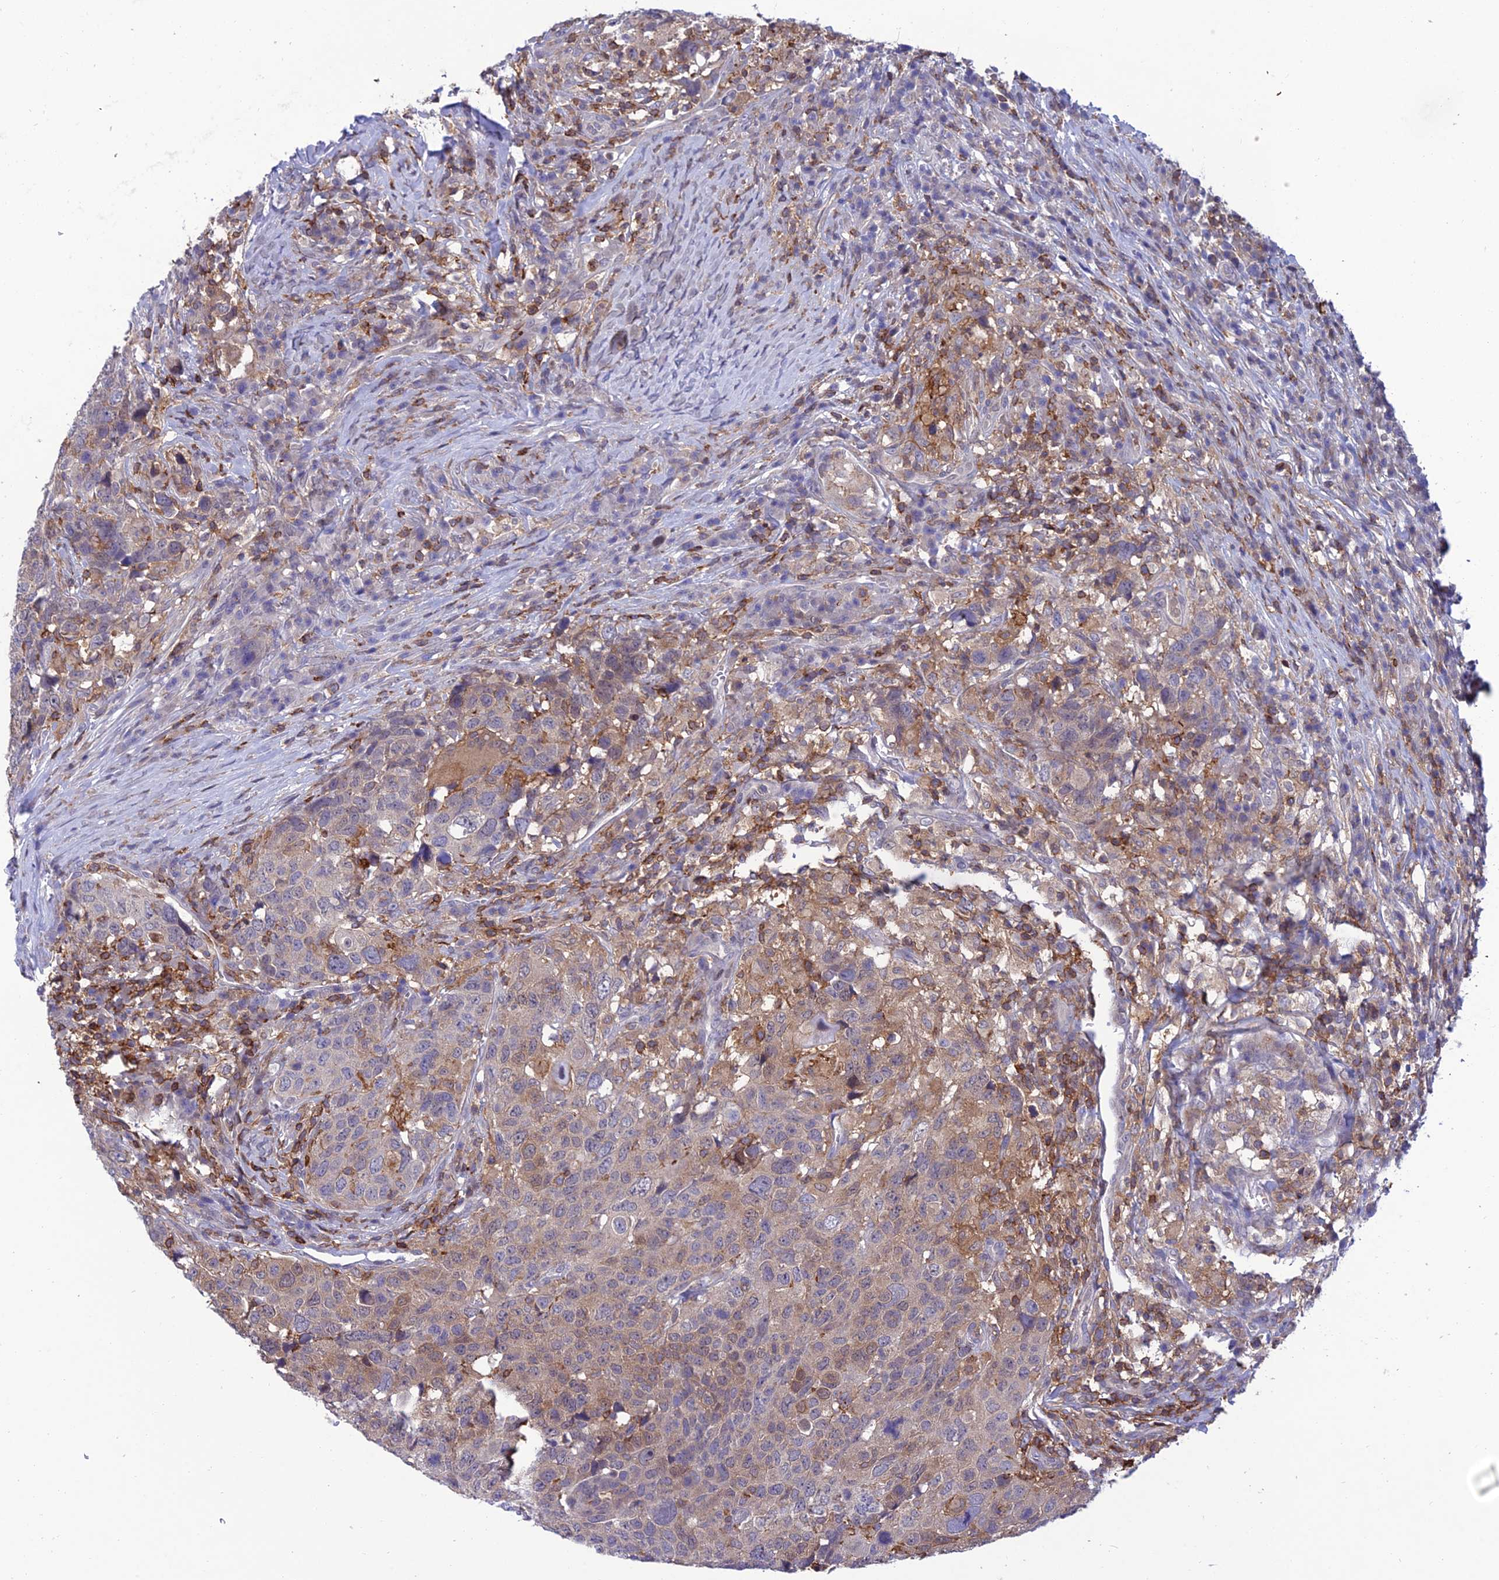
{"staining": {"intensity": "weak", "quantity": "25%-75%", "location": "cytoplasmic/membranous"}, "tissue": "head and neck cancer", "cell_type": "Tumor cells", "image_type": "cancer", "snomed": [{"axis": "morphology", "description": "Squamous cell carcinoma, NOS"}, {"axis": "topography", "description": "Head-Neck"}], "caption": "There is low levels of weak cytoplasmic/membranous positivity in tumor cells of head and neck cancer, as demonstrated by immunohistochemical staining (brown color).", "gene": "FAM76A", "patient": {"sex": "male", "age": 66}}